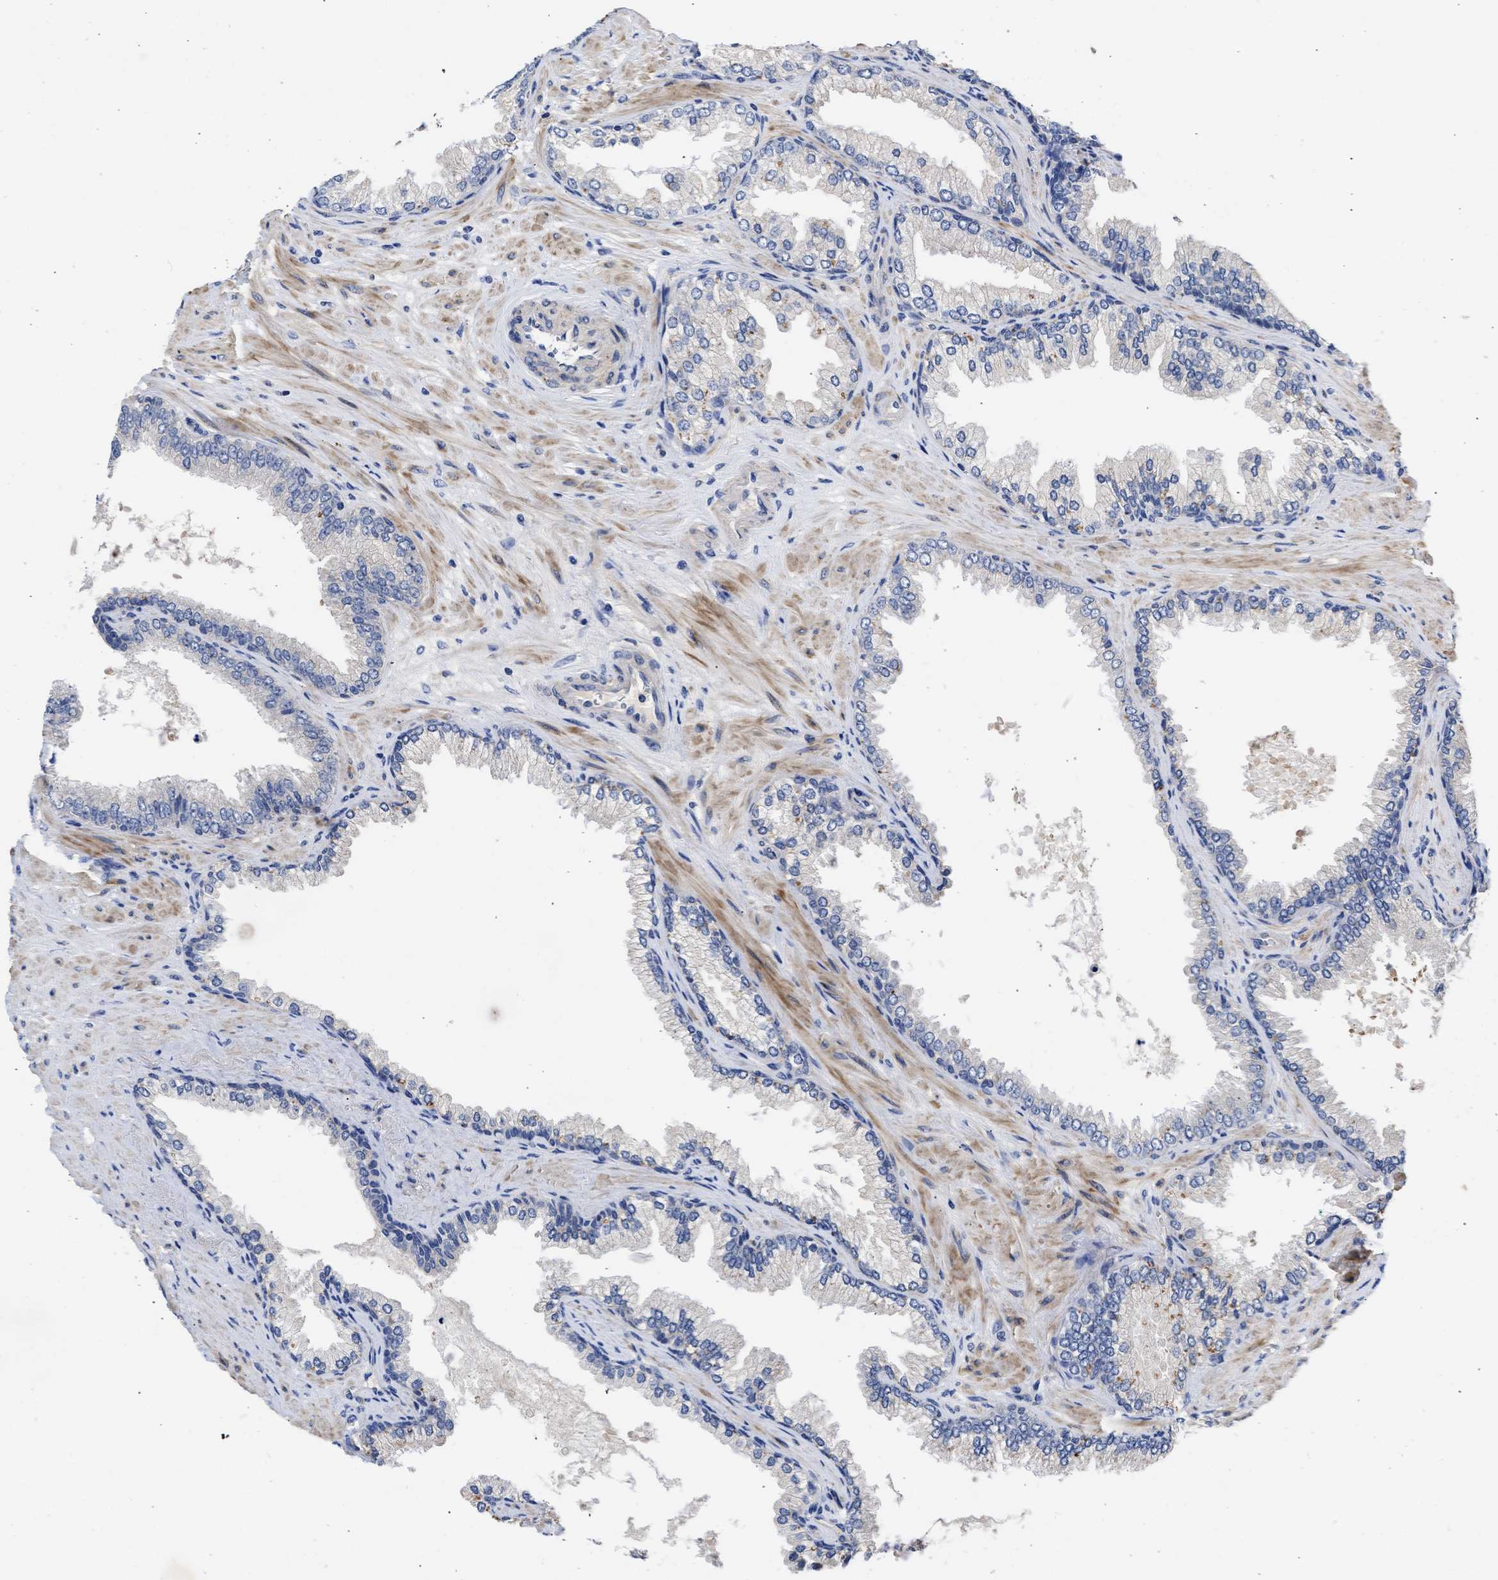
{"staining": {"intensity": "negative", "quantity": "none", "location": "none"}, "tissue": "prostate cancer", "cell_type": "Tumor cells", "image_type": "cancer", "snomed": [{"axis": "morphology", "description": "Adenocarcinoma, High grade"}, {"axis": "topography", "description": "Prostate"}], "caption": "Prostate high-grade adenocarcinoma was stained to show a protein in brown. There is no significant positivity in tumor cells.", "gene": "ARHGEF4", "patient": {"sex": "male", "age": 71}}